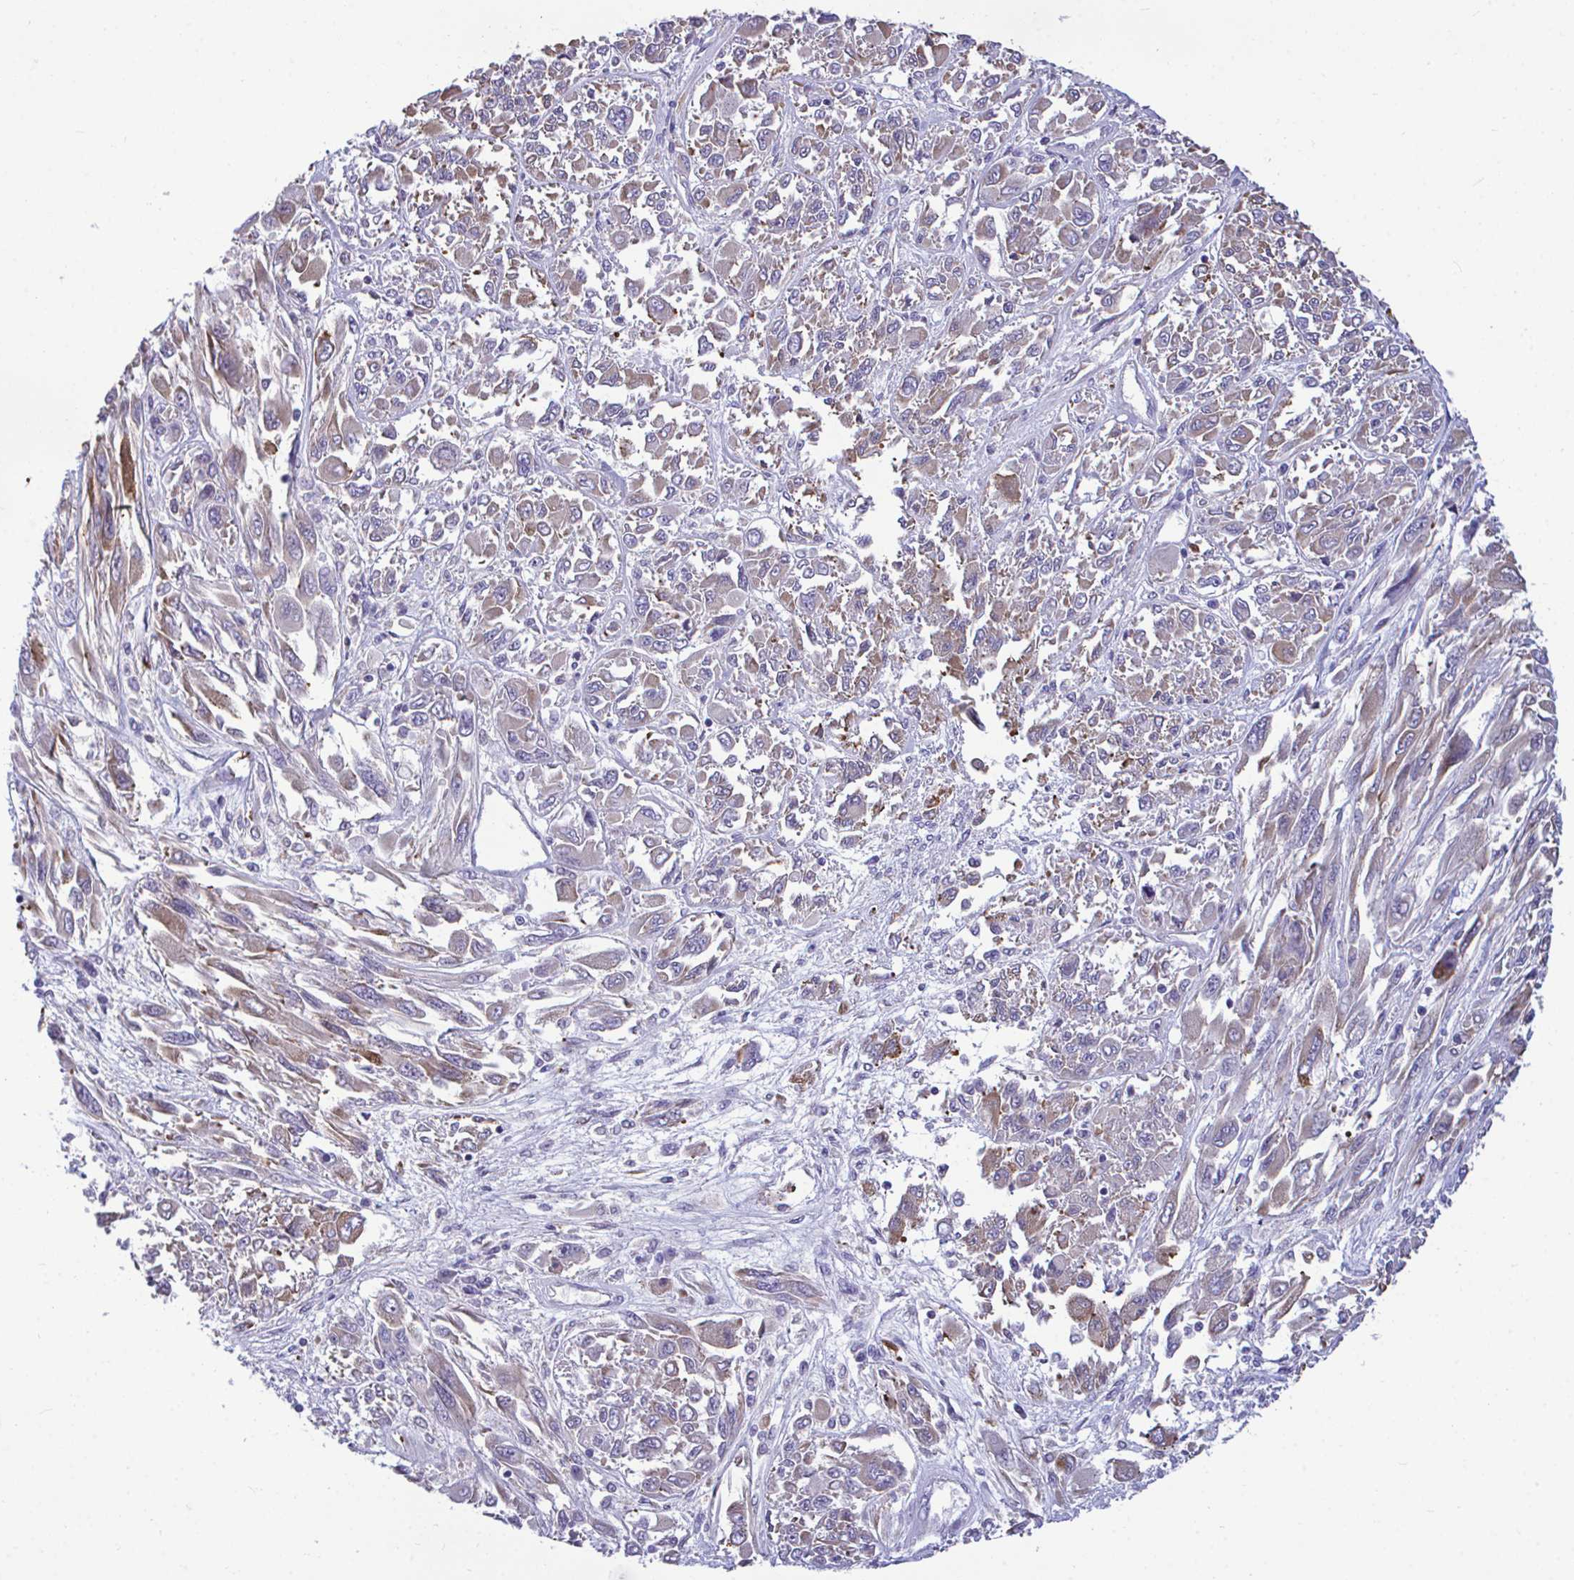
{"staining": {"intensity": "weak", "quantity": "<25%", "location": "cytoplasmic/membranous"}, "tissue": "melanoma", "cell_type": "Tumor cells", "image_type": "cancer", "snomed": [{"axis": "morphology", "description": "Malignant melanoma, NOS"}, {"axis": "topography", "description": "Skin"}], "caption": "Histopathology image shows no protein staining in tumor cells of malignant melanoma tissue. (DAB IHC visualized using brightfield microscopy, high magnification).", "gene": "PIGK", "patient": {"sex": "female", "age": 91}}